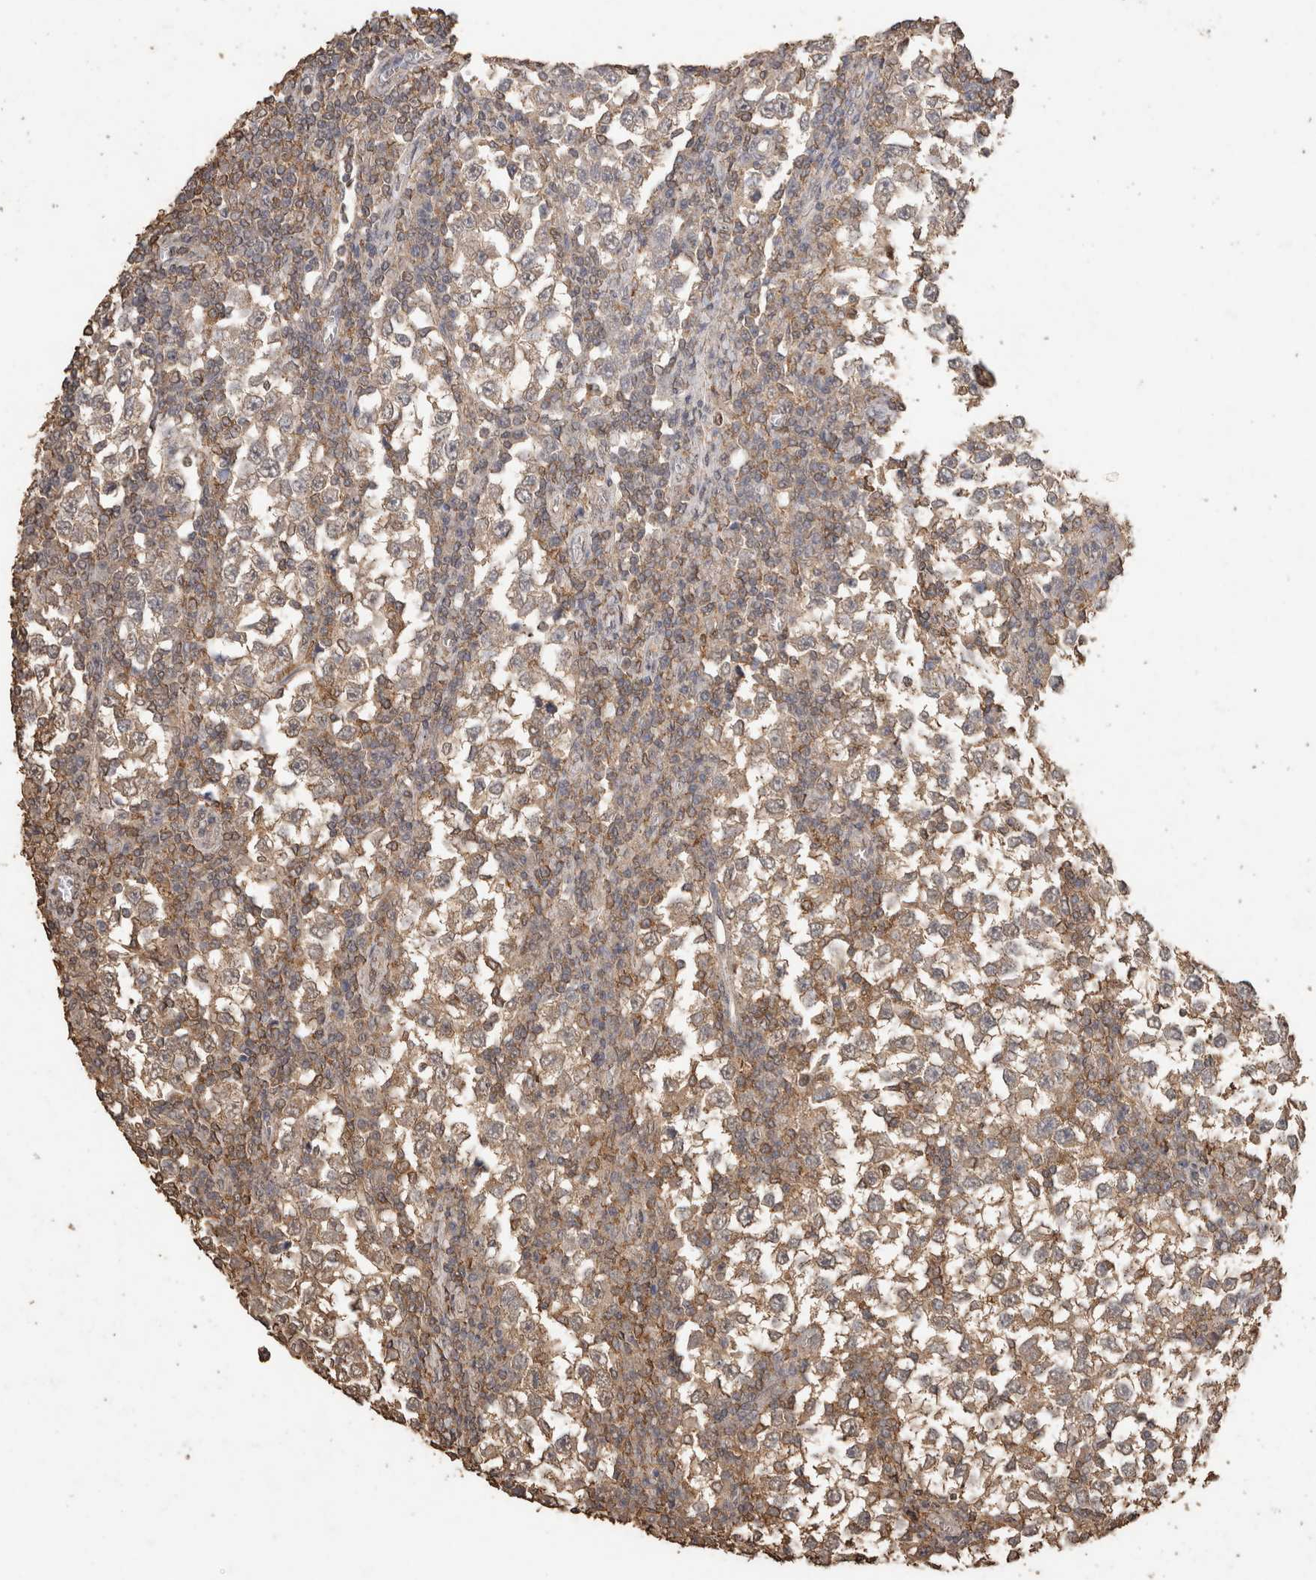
{"staining": {"intensity": "weak", "quantity": "<25%", "location": "cytoplasmic/membranous"}, "tissue": "testis cancer", "cell_type": "Tumor cells", "image_type": "cancer", "snomed": [{"axis": "morphology", "description": "Seminoma, NOS"}, {"axis": "topography", "description": "Testis"}], "caption": "DAB immunohistochemical staining of human testis cancer shows no significant staining in tumor cells.", "gene": "CX3CL1", "patient": {"sex": "male", "age": 65}}